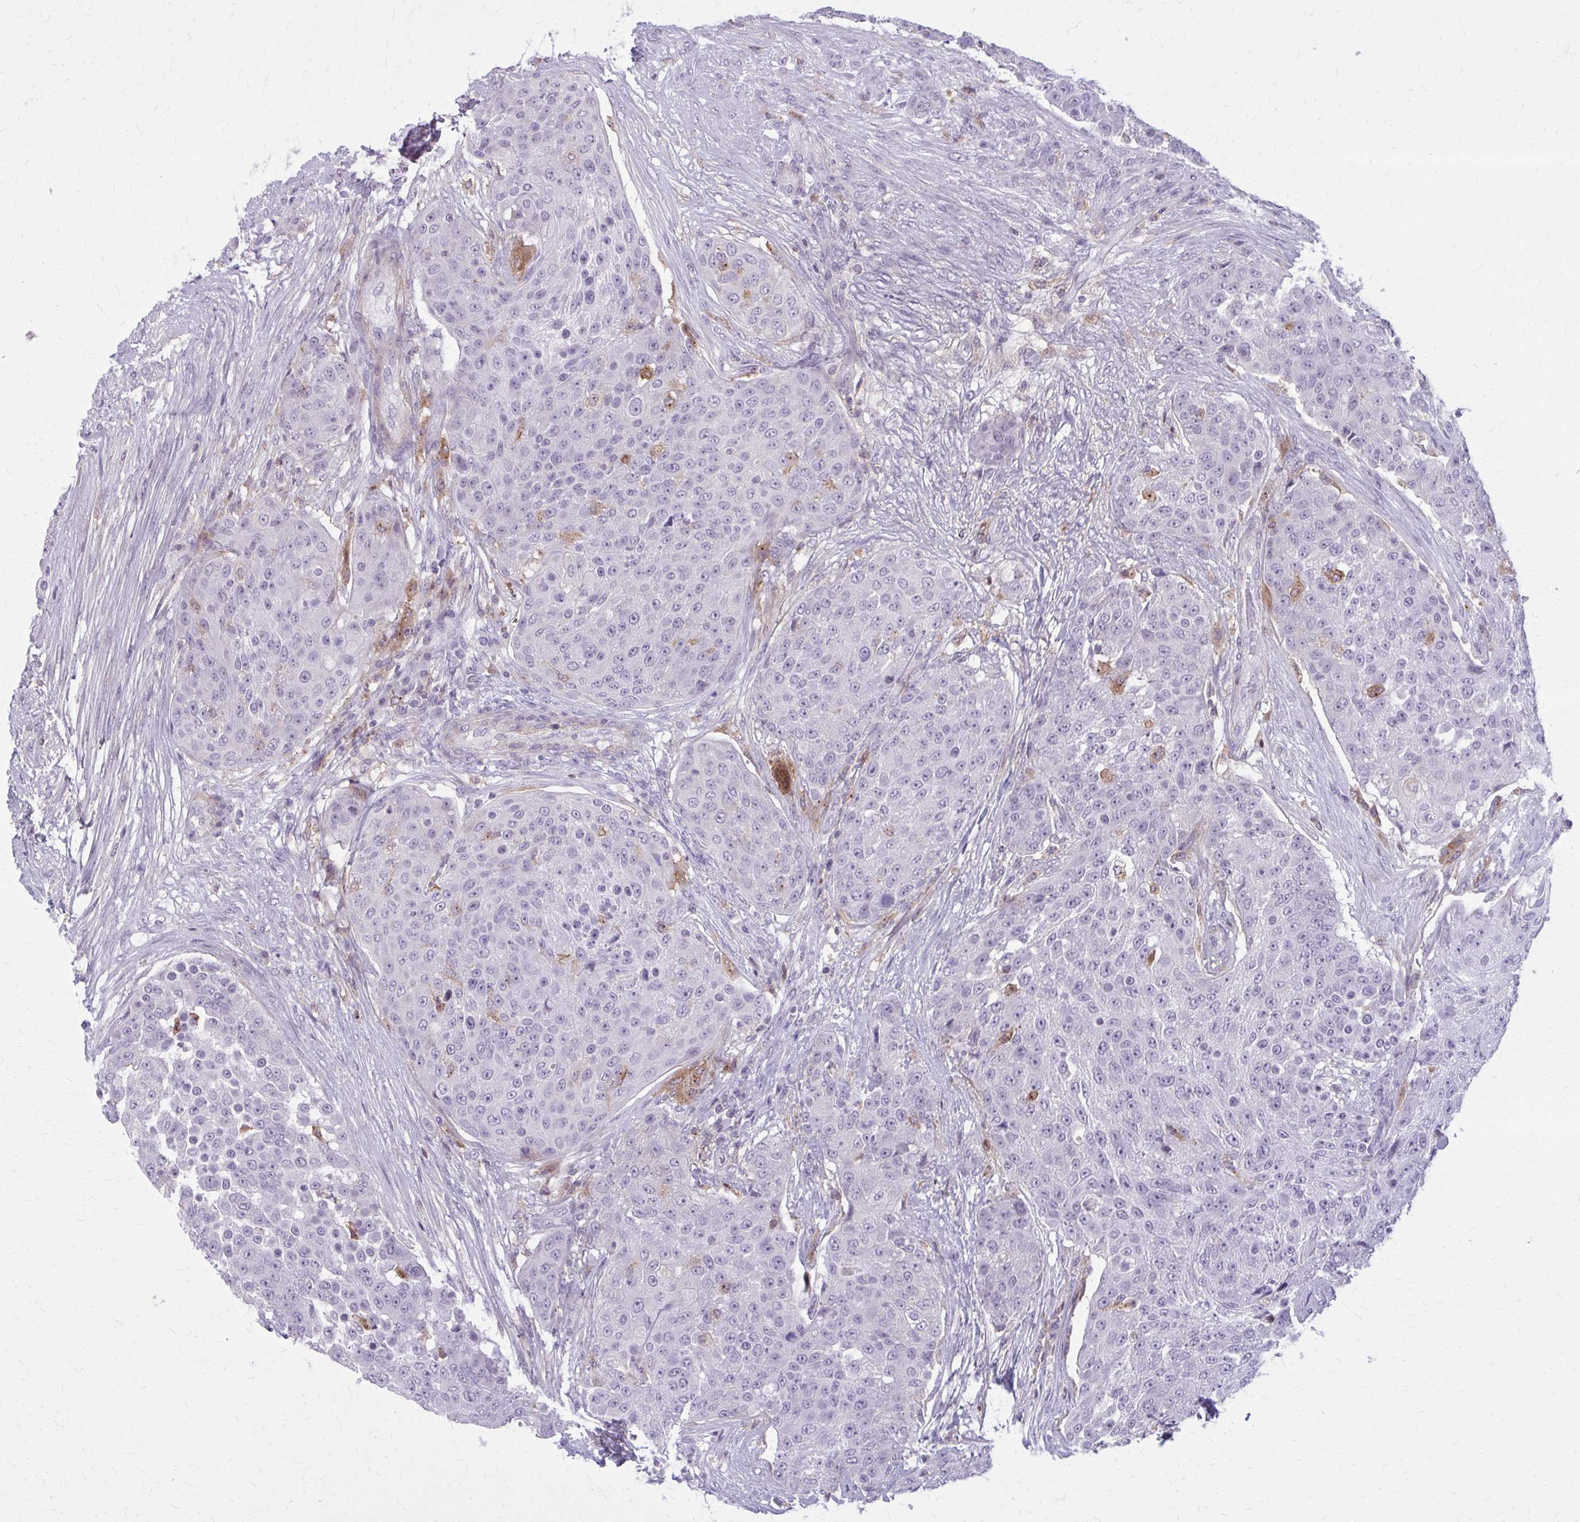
{"staining": {"intensity": "negative", "quantity": "none", "location": "none"}, "tissue": "urothelial cancer", "cell_type": "Tumor cells", "image_type": "cancer", "snomed": [{"axis": "morphology", "description": "Urothelial carcinoma, High grade"}, {"axis": "topography", "description": "Urinary bladder"}], "caption": "This is a micrograph of immunohistochemistry (IHC) staining of urothelial cancer, which shows no staining in tumor cells.", "gene": "CARD9", "patient": {"sex": "female", "age": 63}}